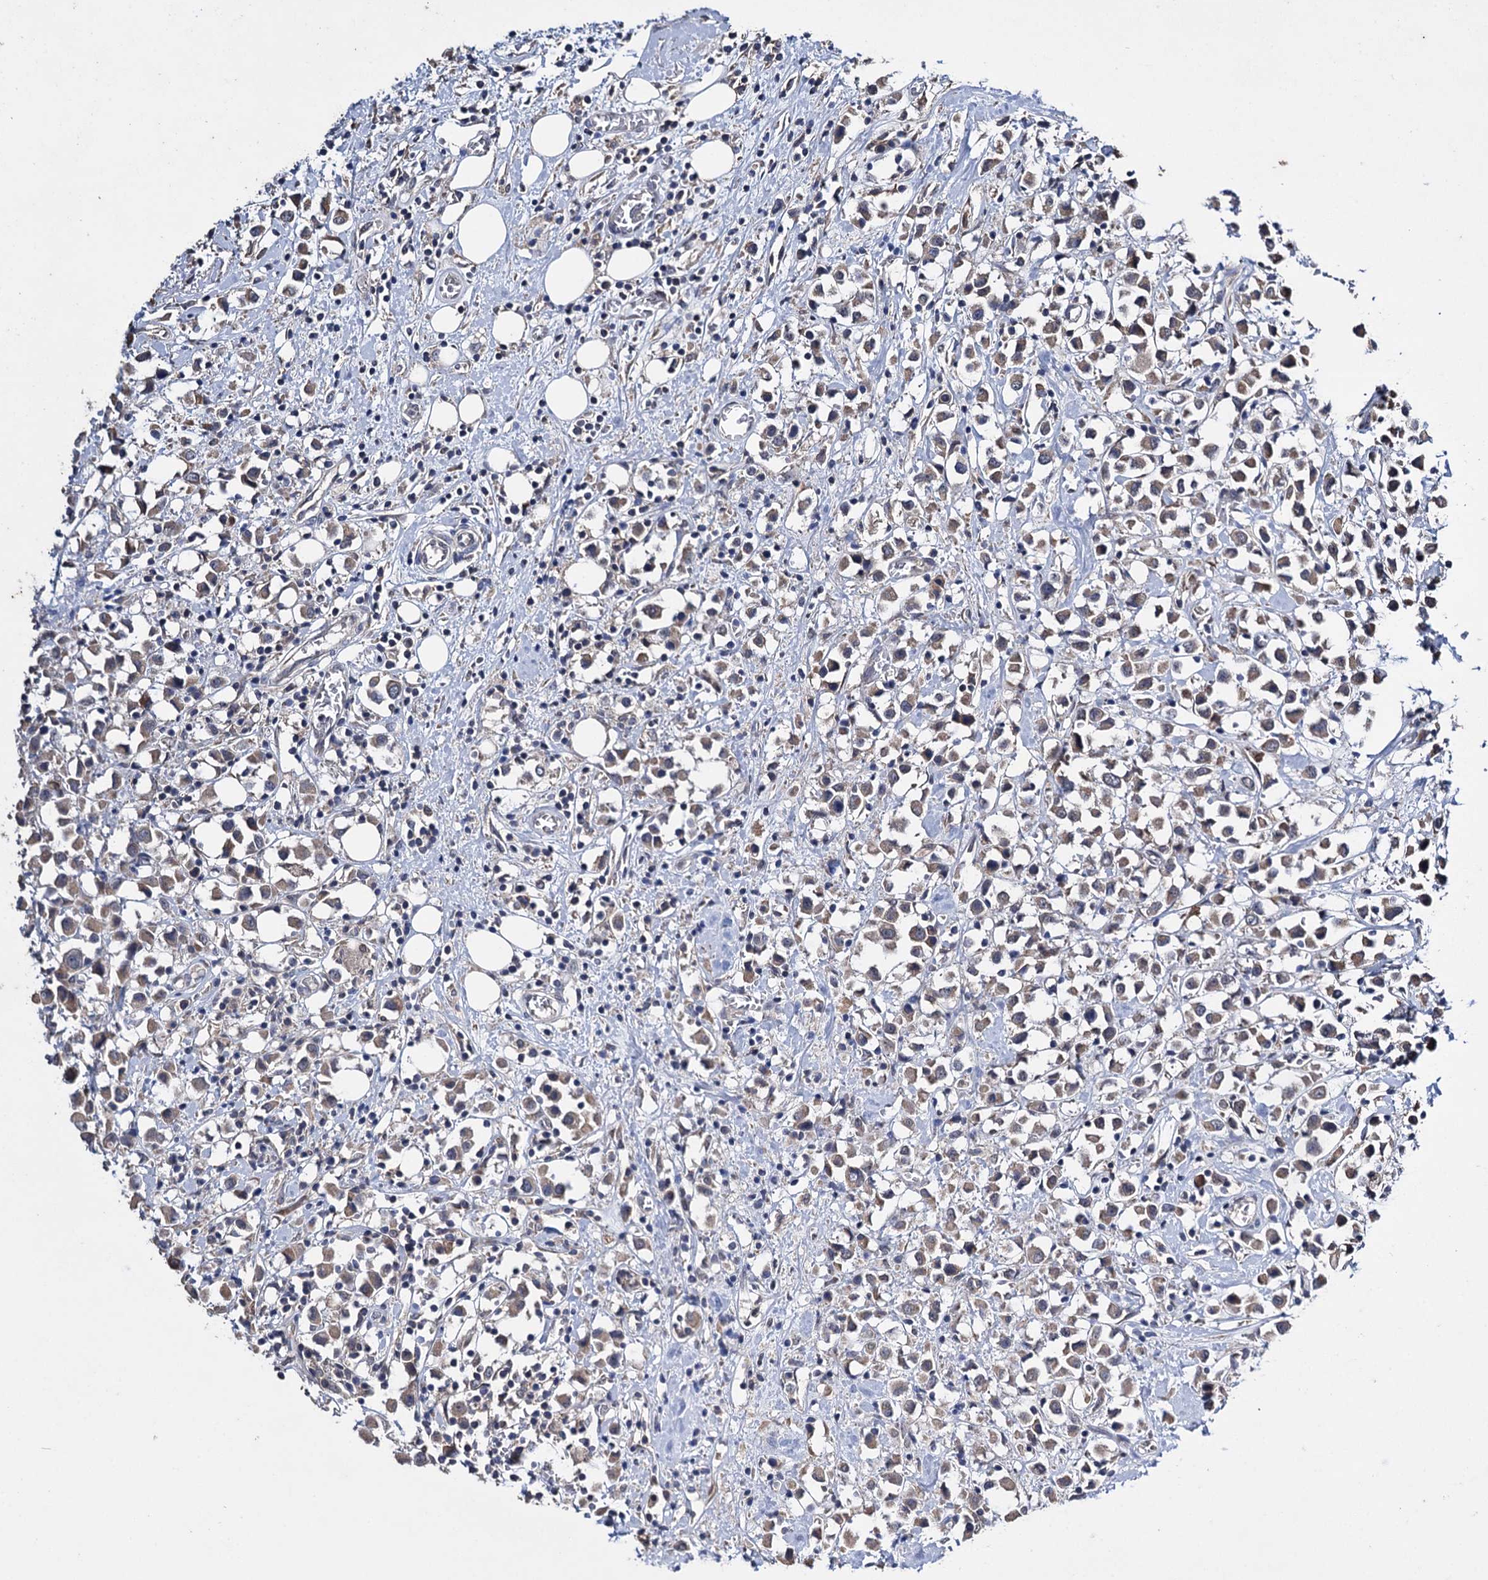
{"staining": {"intensity": "moderate", "quantity": ">75%", "location": "cytoplasmic/membranous"}, "tissue": "breast cancer", "cell_type": "Tumor cells", "image_type": "cancer", "snomed": [{"axis": "morphology", "description": "Duct carcinoma"}, {"axis": "topography", "description": "Breast"}], "caption": "IHC (DAB (3,3'-diaminobenzidine)) staining of infiltrating ductal carcinoma (breast) shows moderate cytoplasmic/membranous protein expression in about >75% of tumor cells.", "gene": "CLPB", "patient": {"sex": "female", "age": 61}}